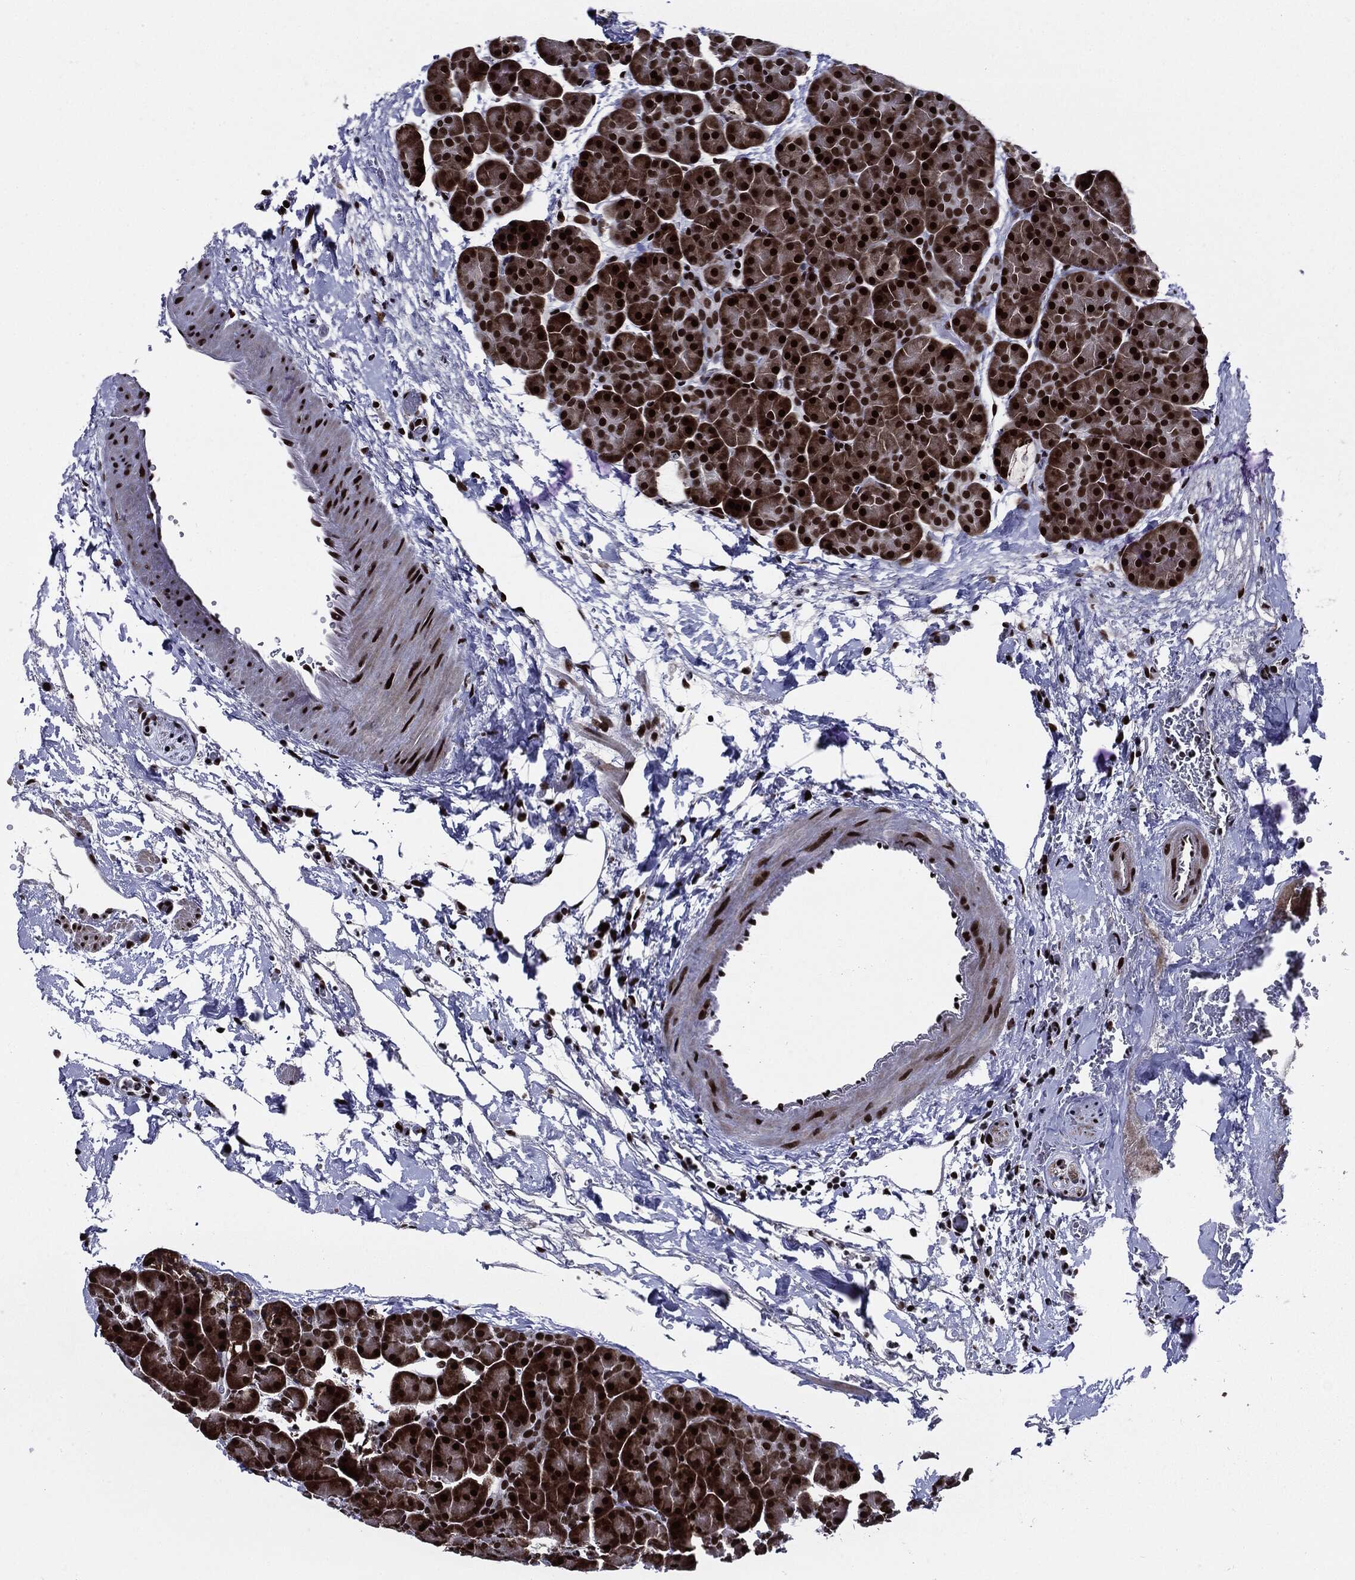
{"staining": {"intensity": "strong", "quantity": ">75%", "location": "nuclear"}, "tissue": "pancreas", "cell_type": "Exocrine glandular cells", "image_type": "normal", "snomed": [{"axis": "morphology", "description": "Normal tissue, NOS"}, {"axis": "topography", "description": "Pancreas"}], "caption": "Immunohistochemical staining of unremarkable human pancreas demonstrates >75% levels of strong nuclear protein expression in approximately >75% of exocrine glandular cells. (Brightfield microscopy of DAB IHC at high magnification).", "gene": "ZFP91", "patient": {"sex": "female", "age": 44}}